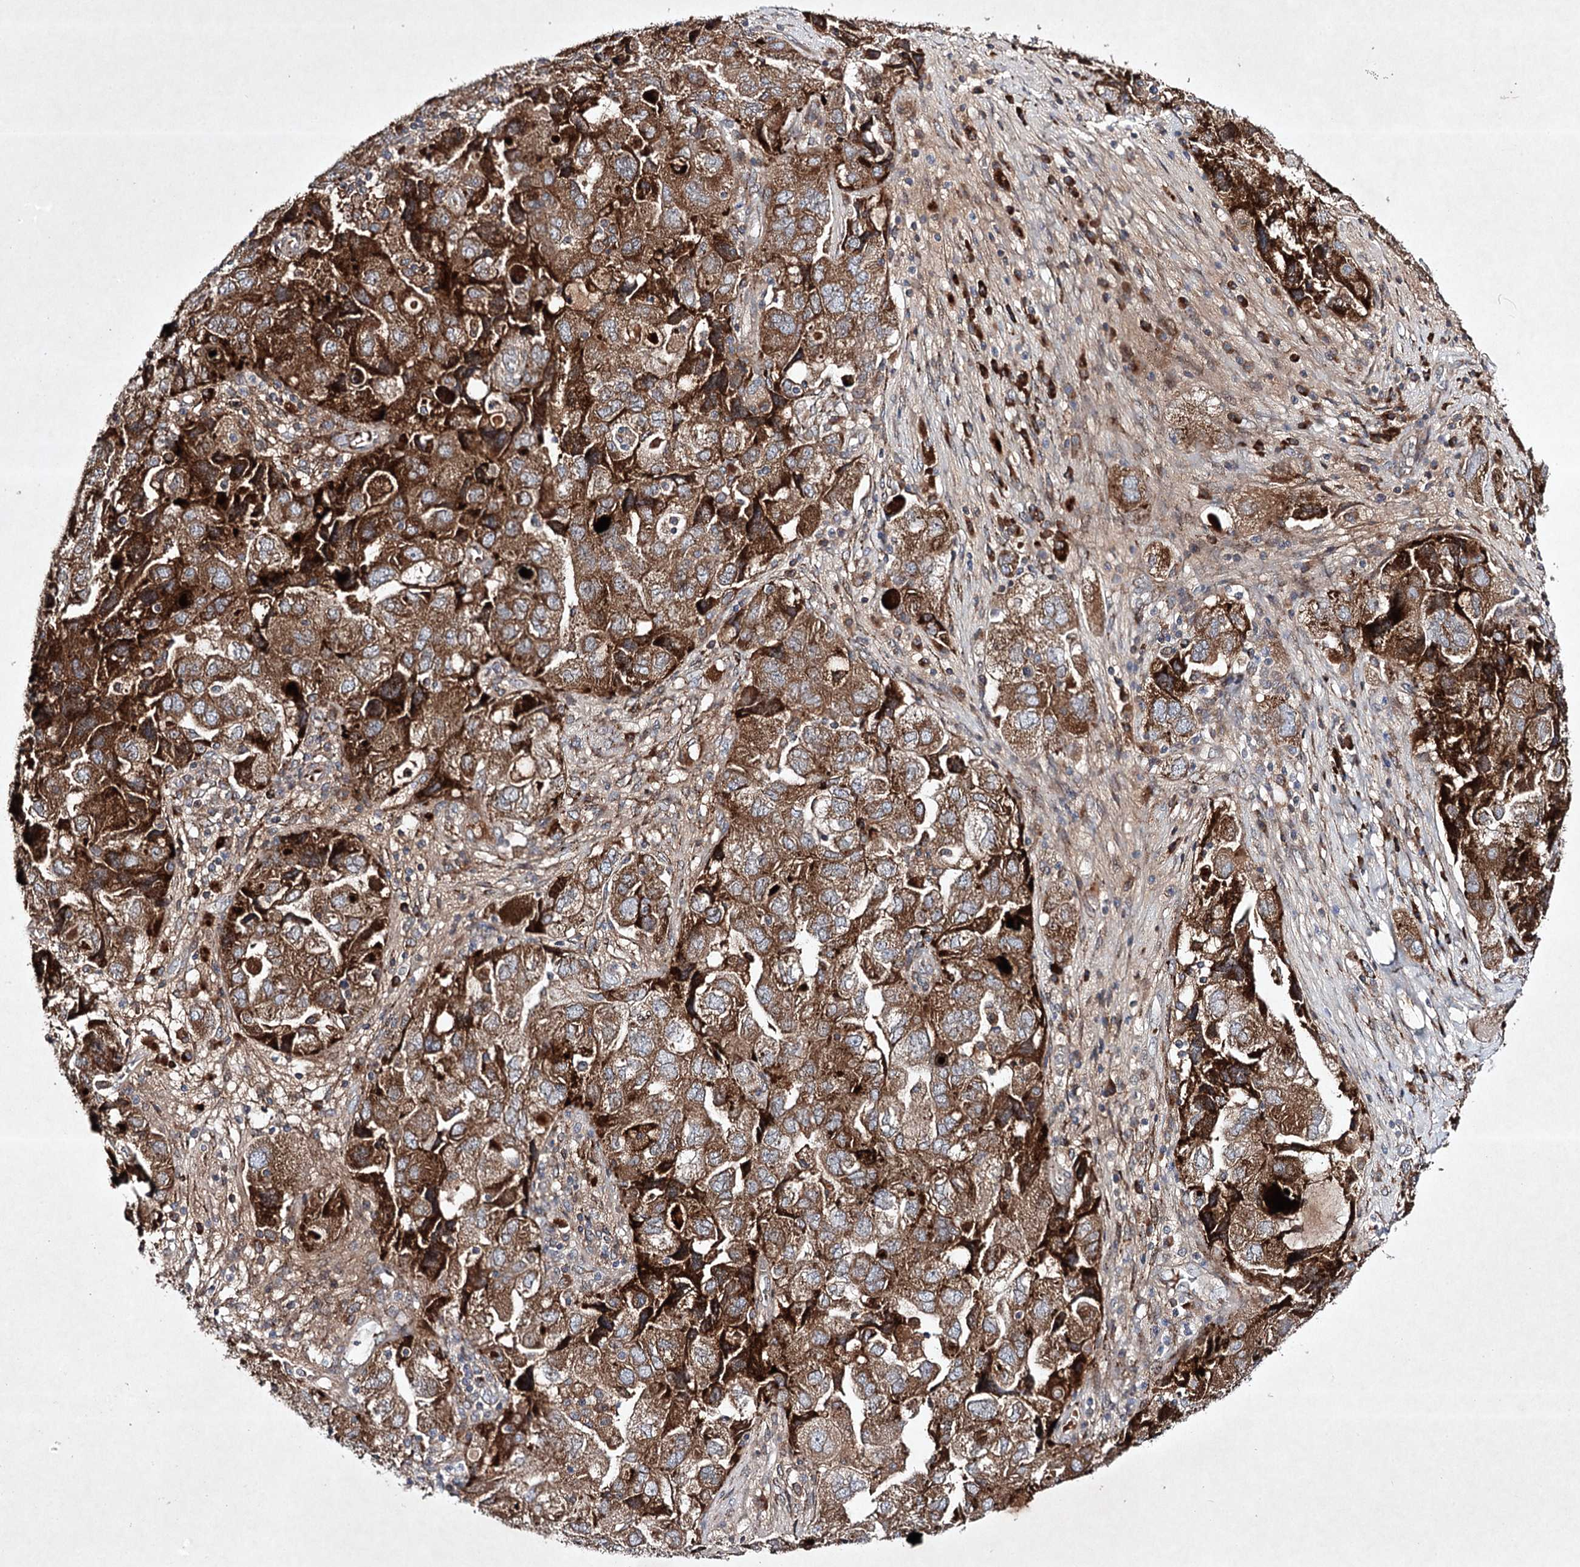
{"staining": {"intensity": "moderate", "quantity": ">75%", "location": "cytoplasmic/membranous"}, "tissue": "ovarian cancer", "cell_type": "Tumor cells", "image_type": "cancer", "snomed": [{"axis": "morphology", "description": "Carcinoma, NOS"}, {"axis": "morphology", "description": "Cystadenocarcinoma, serous, NOS"}, {"axis": "topography", "description": "Ovary"}], "caption": "Serous cystadenocarcinoma (ovarian) tissue demonstrates moderate cytoplasmic/membranous positivity in about >75% of tumor cells", "gene": "ALG9", "patient": {"sex": "female", "age": 69}}